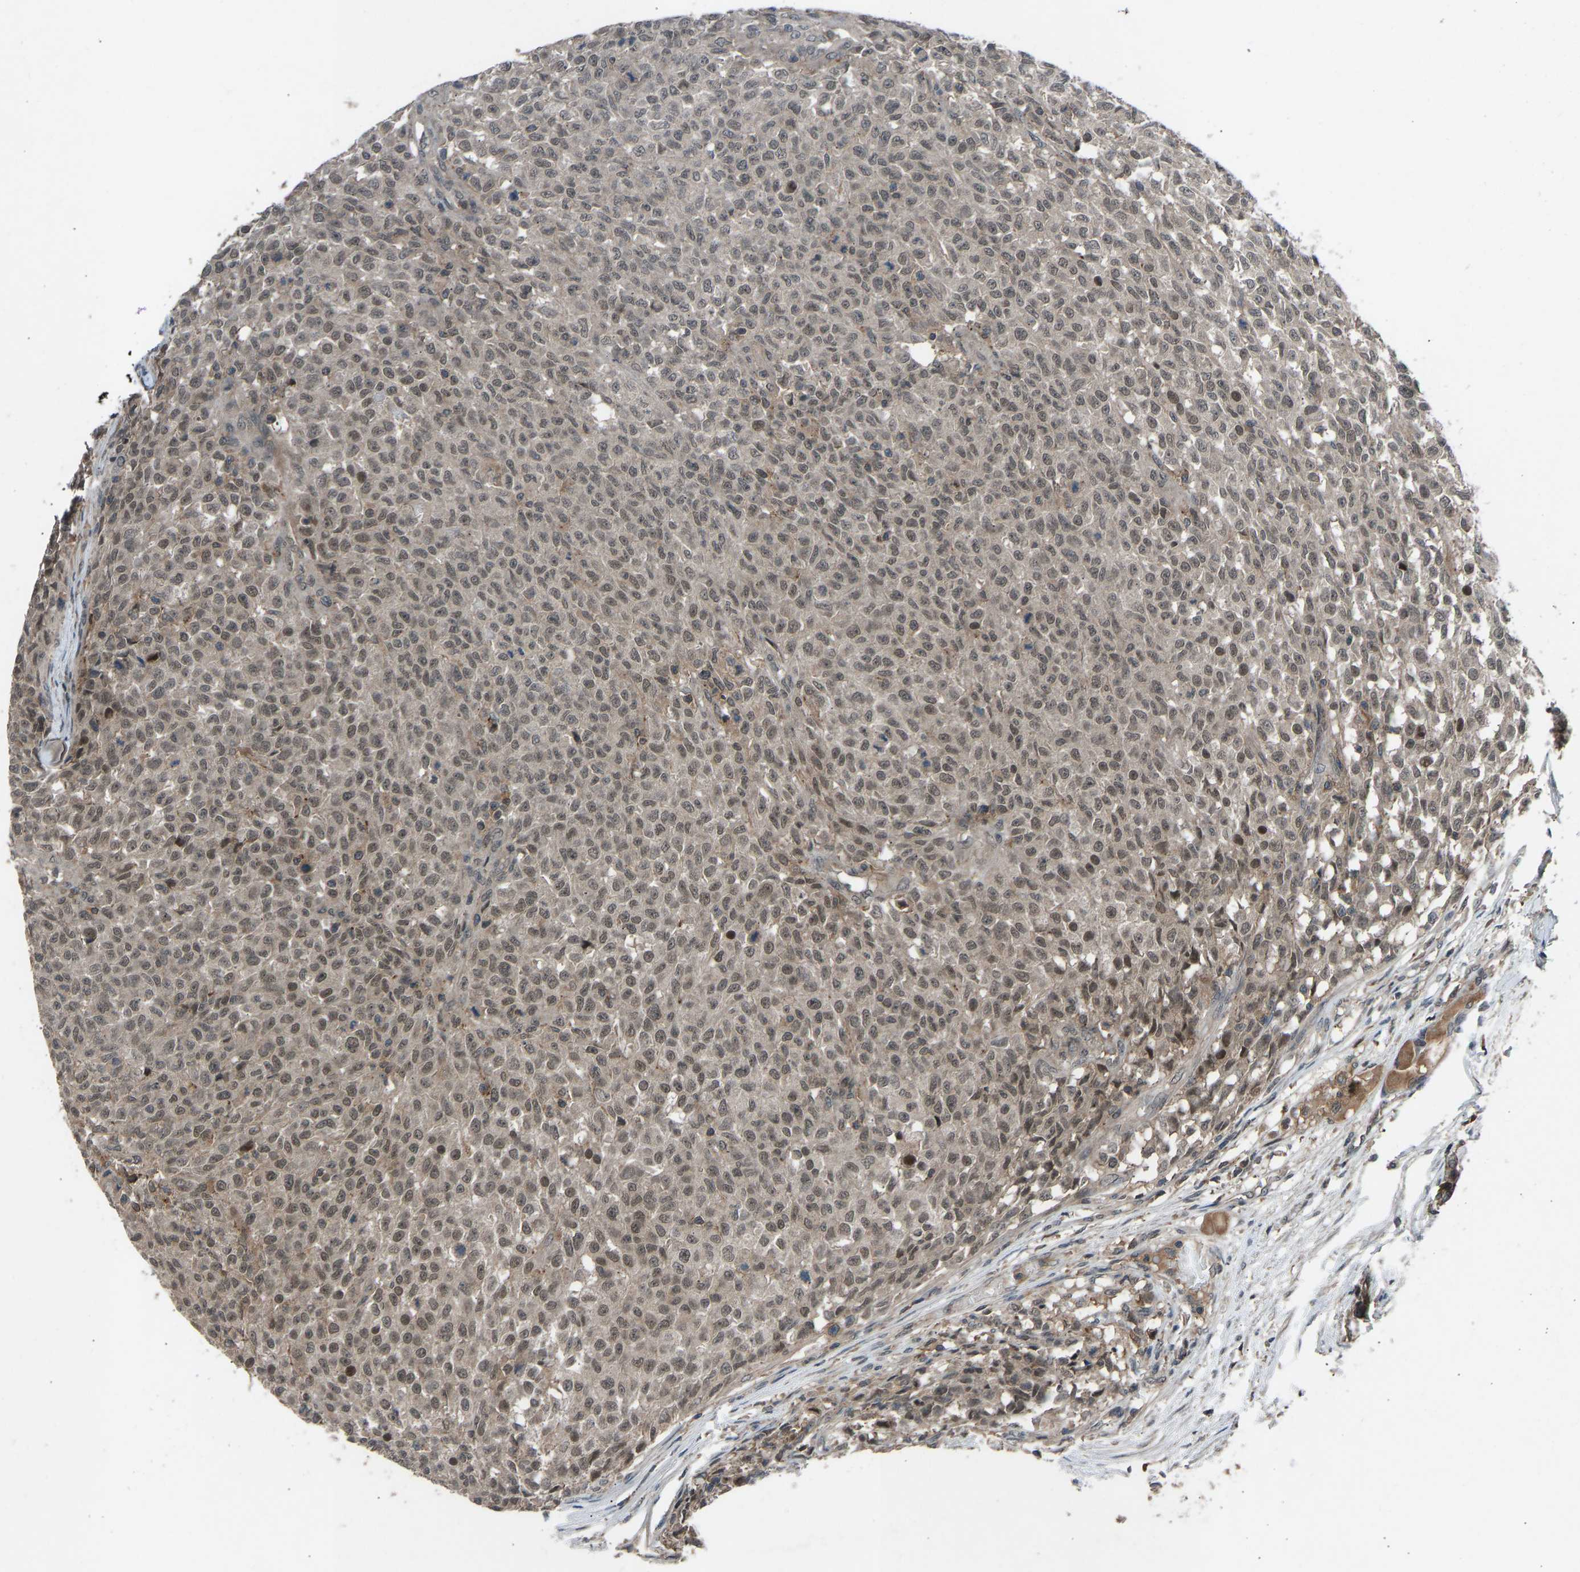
{"staining": {"intensity": "moderate", "quantity": ">75%", "location": "nuclear"}, "tissue": "testis cancer", "cell_type": "Tumor cells", "image_type": "cancer", "snomed": [{"axis": "morphology", "description": "Seminoma, NOS"}, {"axis": "topography", "description": "Testis"}], "caption": "IHC (DAB (3,3'-diaminobenzidine)) staining of human testis seminoma reveals moderate nuclear protein expression in about >75% of tumor cells. (DAB IHC, brown staining for protein, blue staining for nuclei).", "gene": "SLC43A1", "patient": {"sex": "male", "age": 59}}